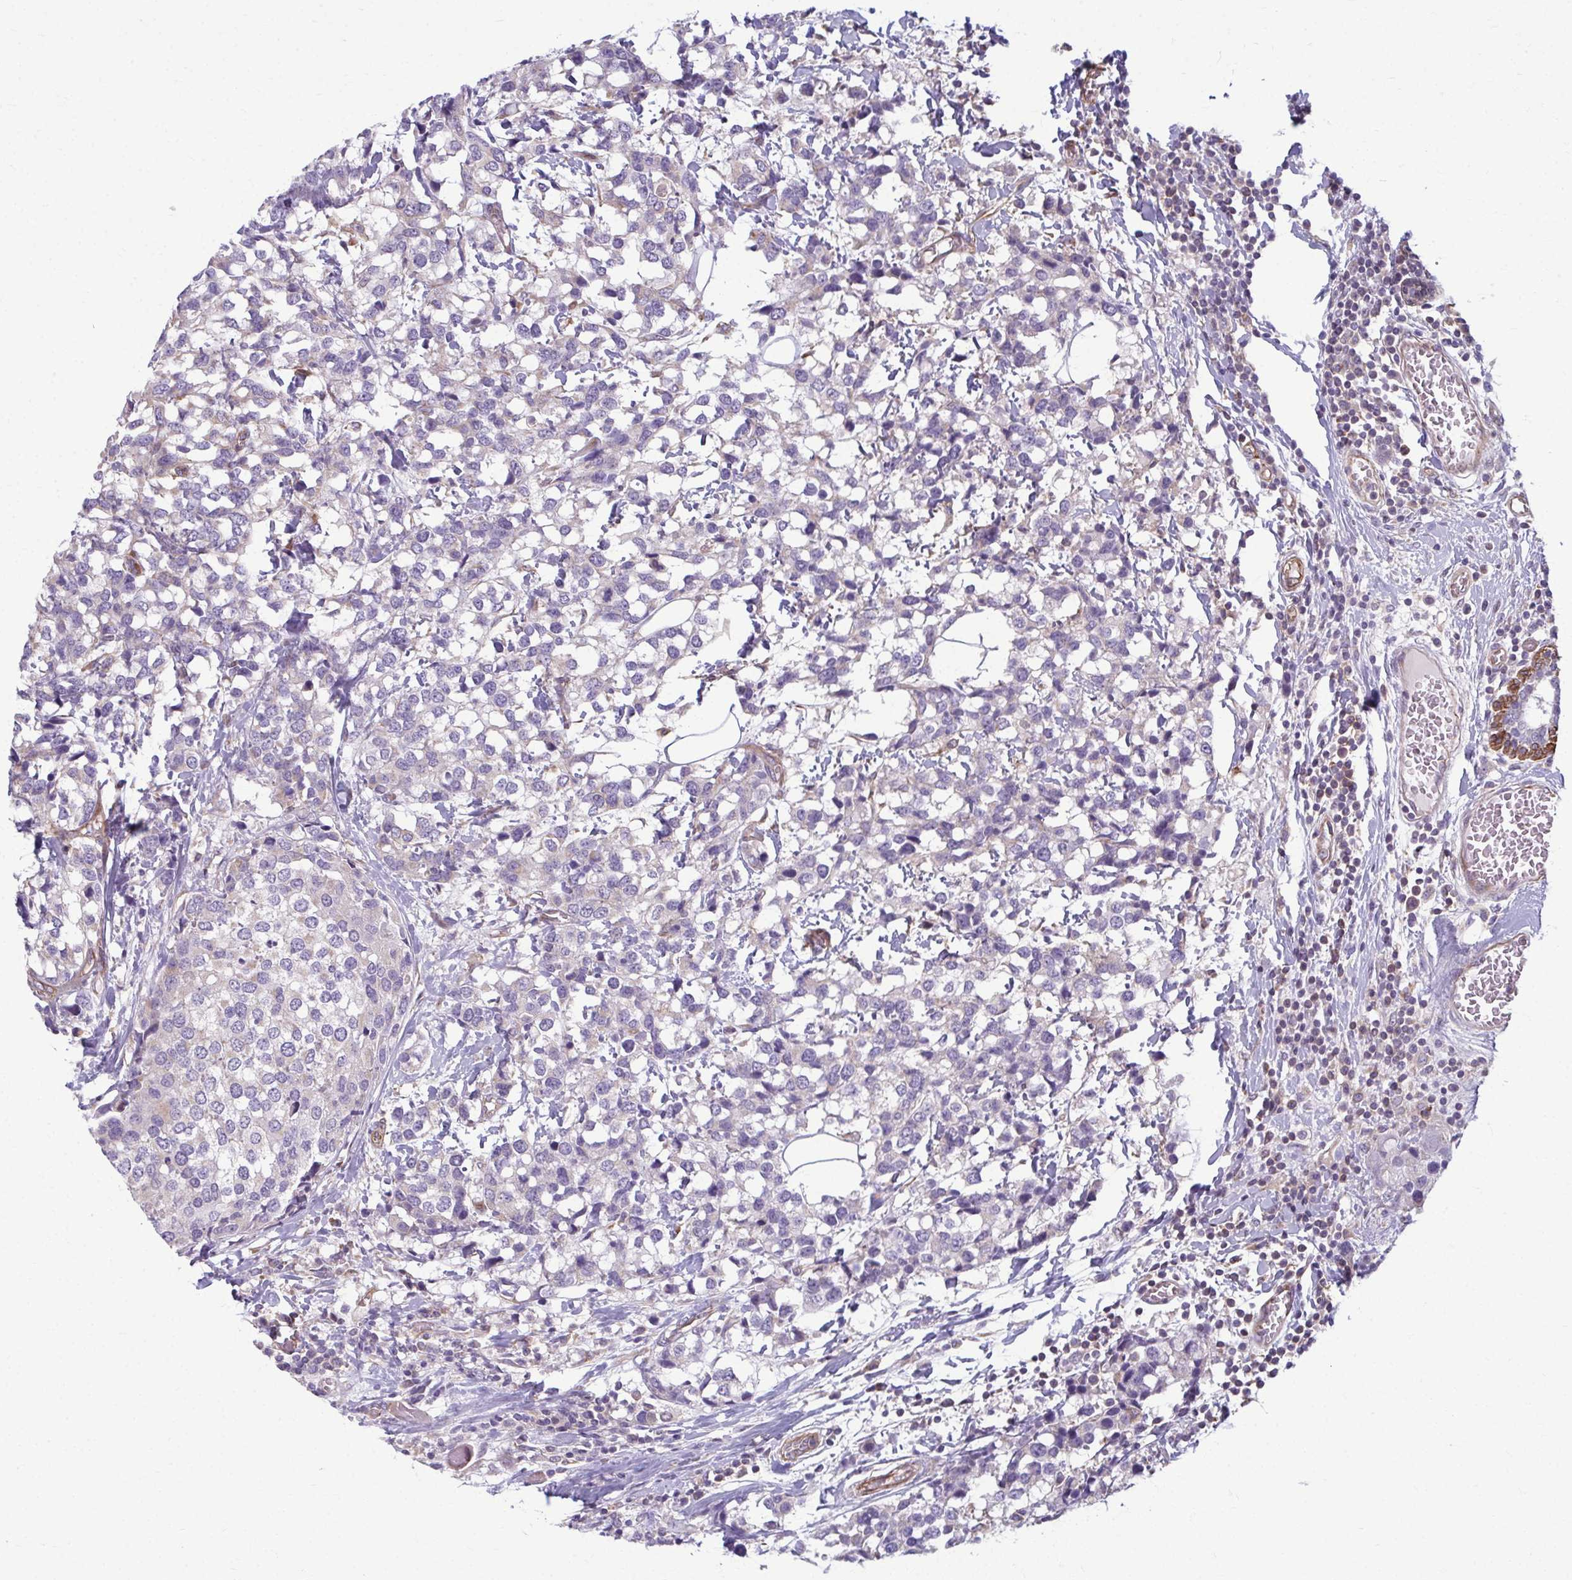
{"staining": {"intensity": "negative", "quantity": "none", "location": "none"}, "tissue": "breast cancer", "cell_type": "Tumor cells", "image_type": "cancer", "snomed": [{"axis": "morphology", "description": "Lobular carcinoma"}, {"axis": "topography", "description": "Breast"}], "caption": "Immunohistochemical staining of breast cancer exhibits no significant staining in tumor cells.", "gene": "EID2B", "patient": {"sex": "female", "age": 59}}